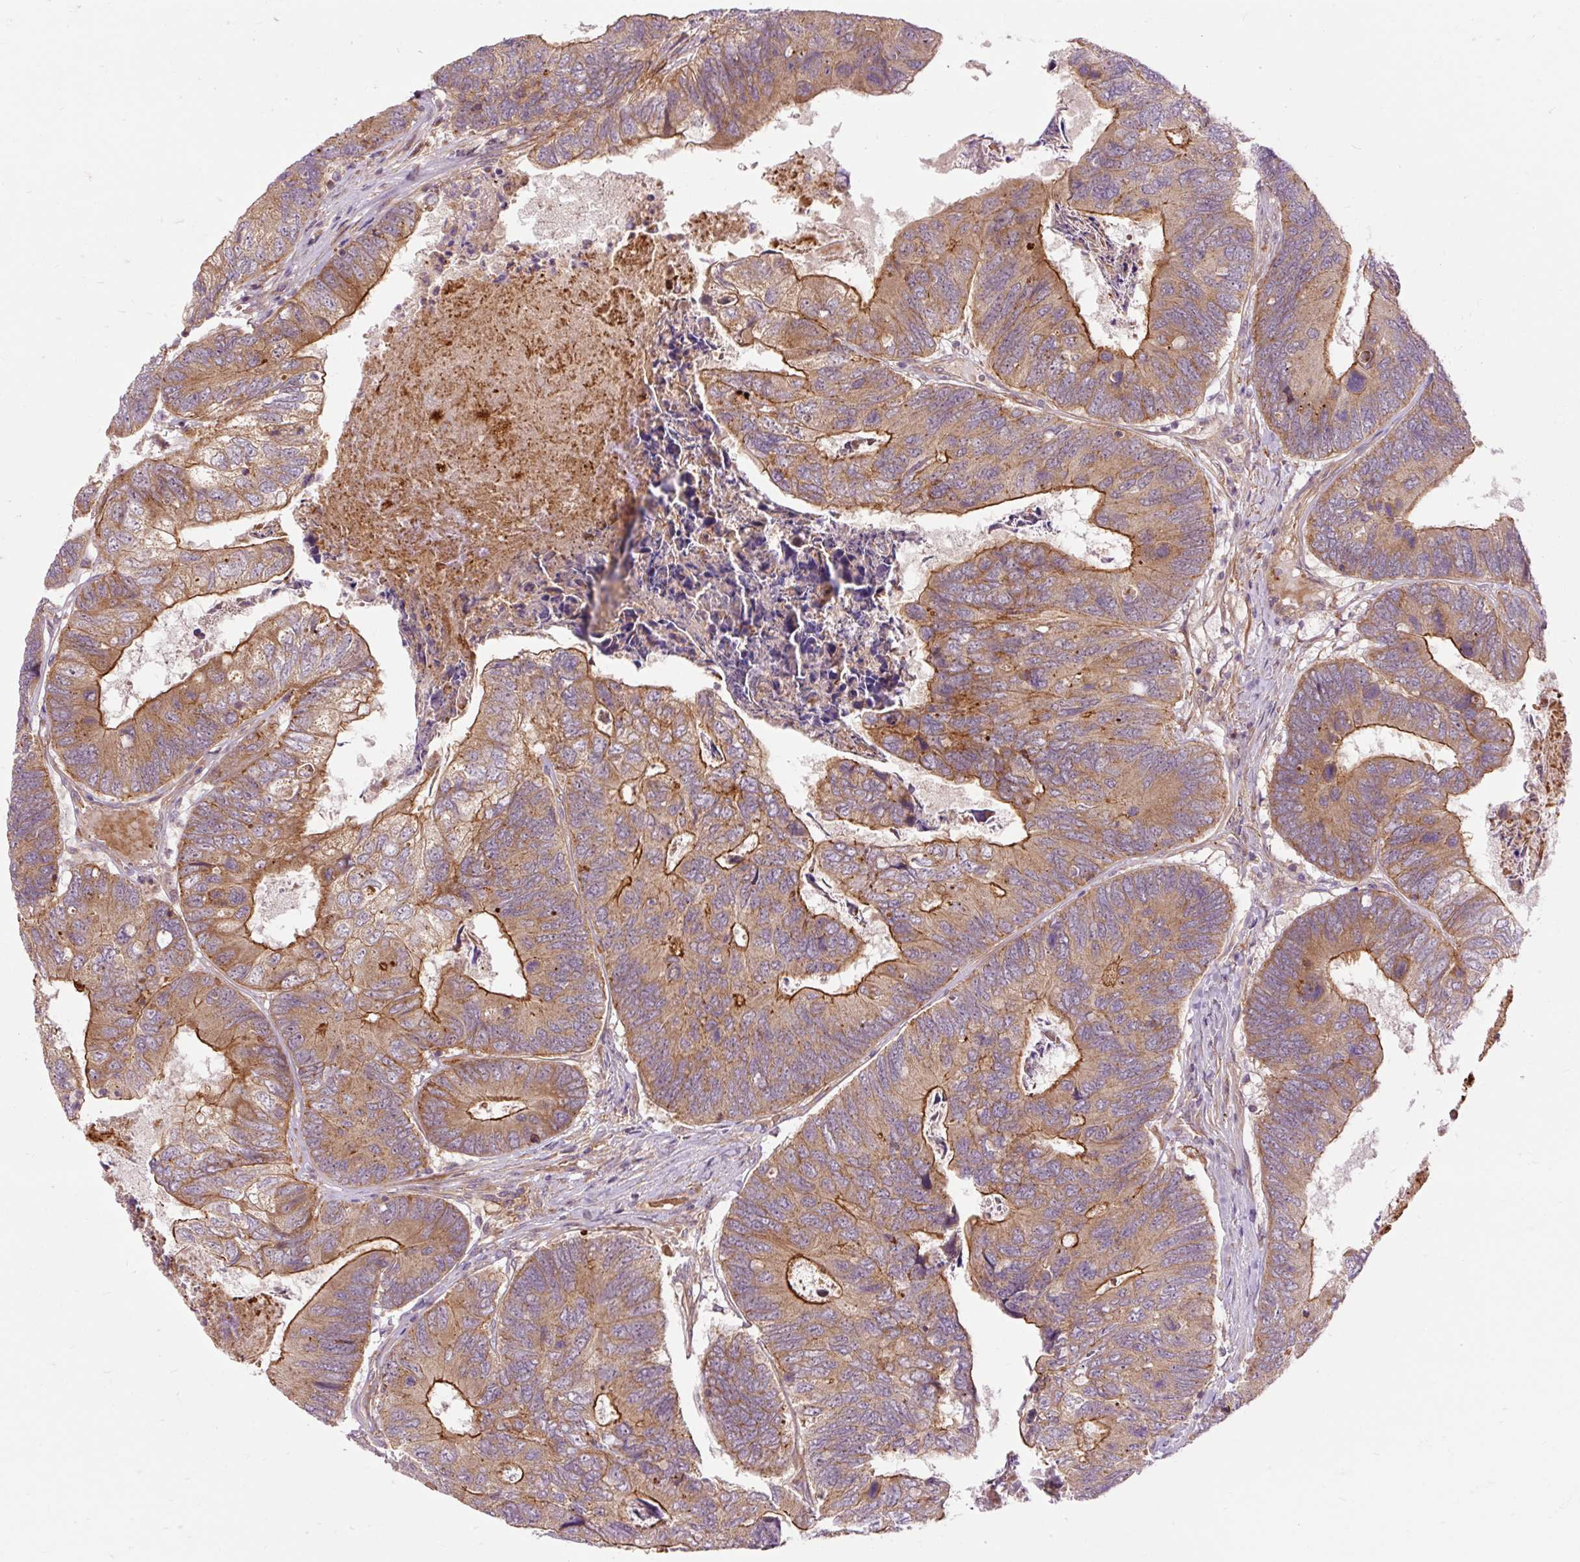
{"staining": {"intensity": "moderate", "quantity": ">75%", "location": "cytoplasmic/membranous"}, "tissue": "colorectal cancer", "cell_type": "Tumor cells", "image_type": "cancer", "snomed": [{"axis": "morphology", "description": "Adenocarcinoma, NOS"}, {"axis": "topography", "description": "Colon"}], "caption": "High-power microscopy captured an IHC histopathology image of colorectal adenocarcinoma, revealing moderate cytoplasmic/membranous expression in approximately >75% of tumor cells. The staining is performed using DAB (3,3'-diaminobenzidine) brown chromogen to label protein expression. The nuclei are counter-stained blue using hematoxylin.", "gene": "RIPOR3", "patient": {"sex": "female", "age": 67}}